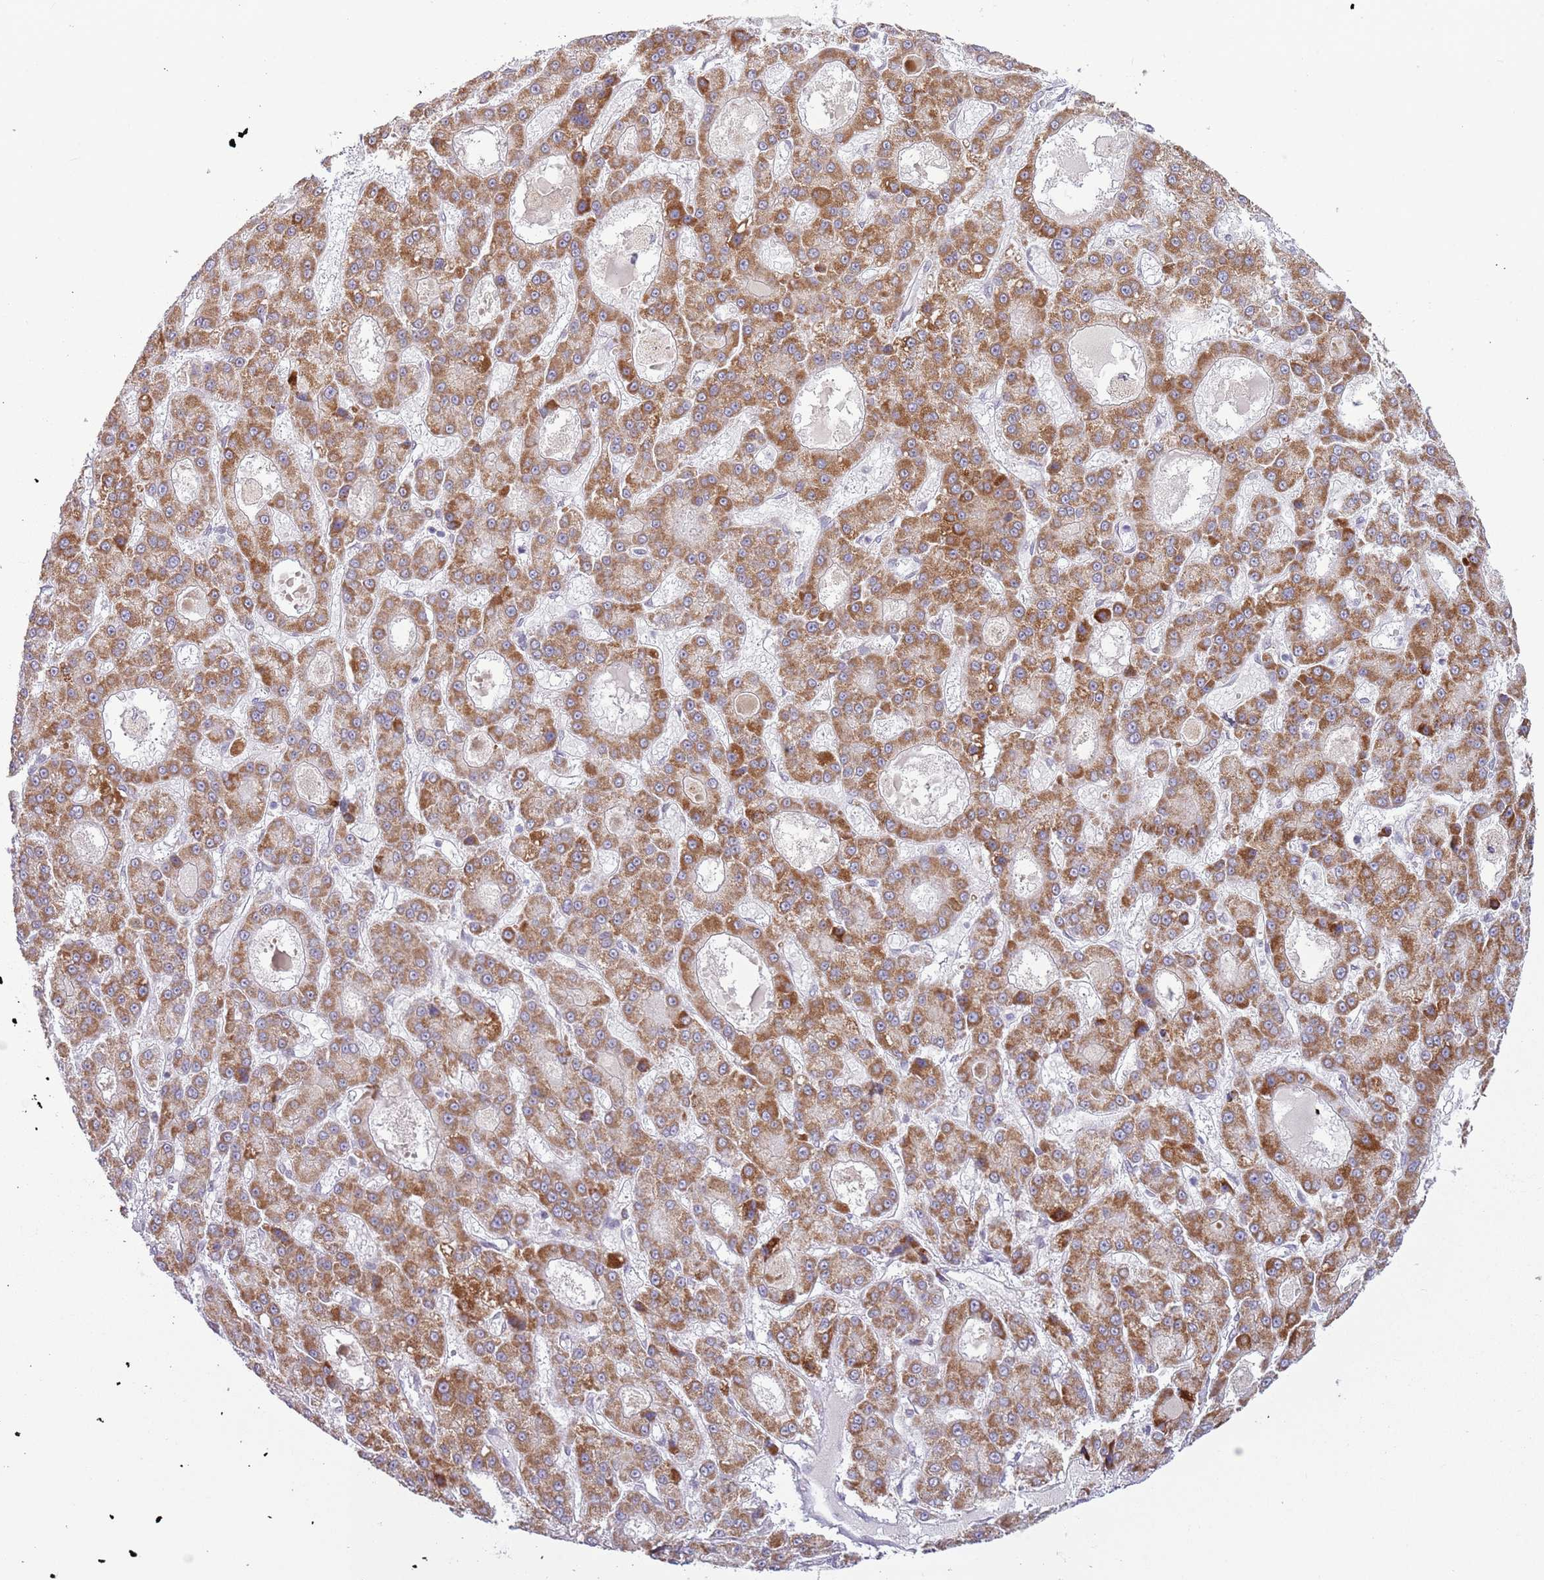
{"staining": {"intensity": "moderate", "quantity": ">75%", "location": "cytoplasmic/membranous"}, "tissue": "liver cancer", "cell_type": "Tumor cells", "image_type": "cancer", "snomed": [{"axis": "morphology", "description": "Carcinoma, Hepatocellular, NOS"}, {"axis": "topography", "description": "Liver"}], "caption": "Liver hepatocellular carcinoma stained with DAB immunohistochemistry displays medium levels of moderate cytoplasmic/membranous positivity in approximately >75% of tumor cells.", "gene": "MLLT11", "patient": {"sex": "male", "age": 70}}